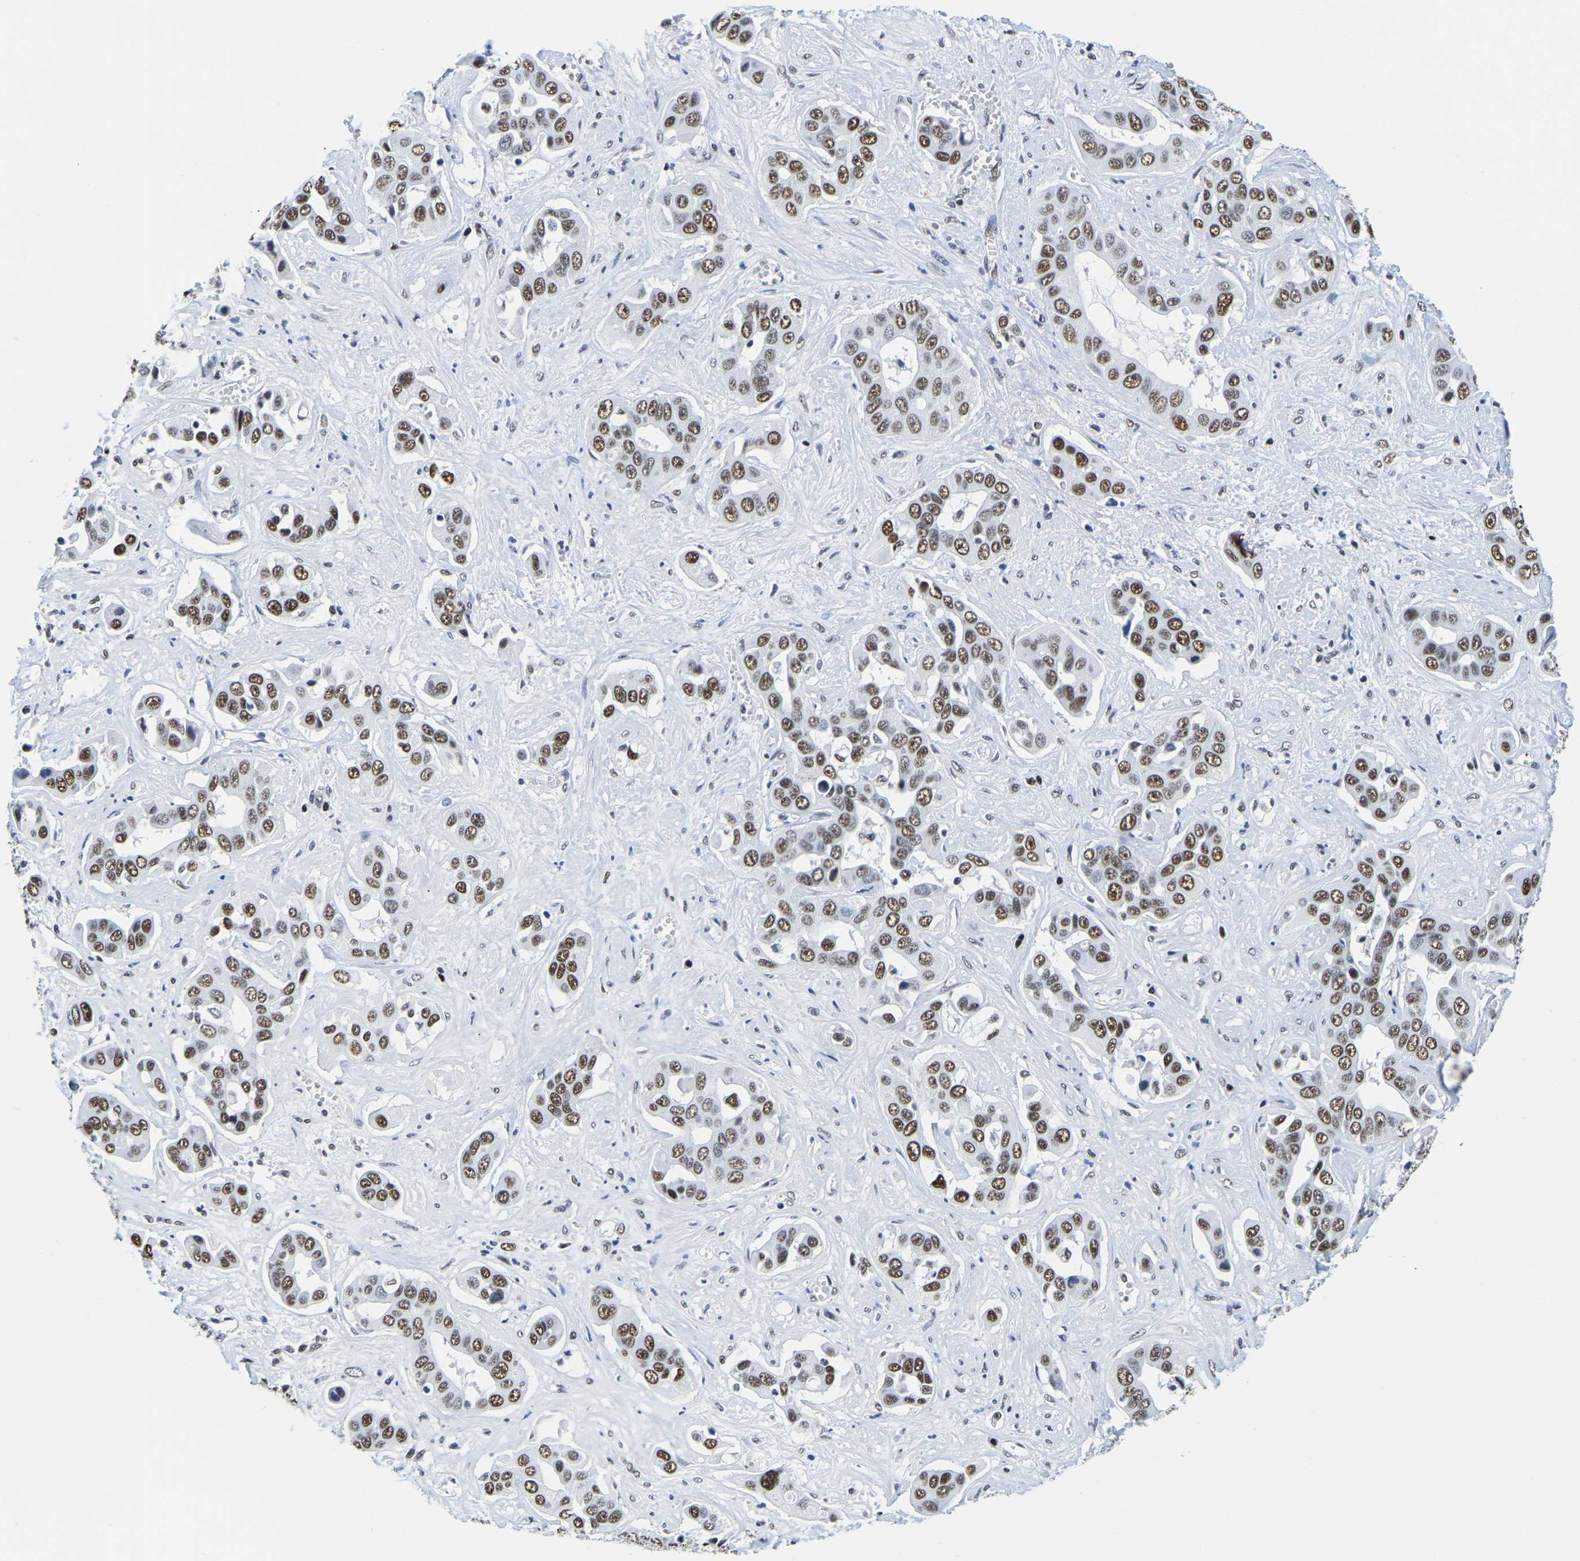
{"staining": {"intensity": "moderate", "quantity": ">75%", "location": "nuclear"}, "tissue": "liver cancer", "cell_type": "Tumor cells", "image_type": "cancer", "snomed": [{"axis": "morphology", "description": "Cholangiocarcinoma"}, {"axis": "topography", "description": "Liver"}], "caption": "This is an image of immunohistochemistry staining of liver cancer (cholangiocarcinoma), which shows moderate staining in the nuclear of tumor cells.", "gene": "UBA1", "patient": {"sex": "female", "age": 52}}